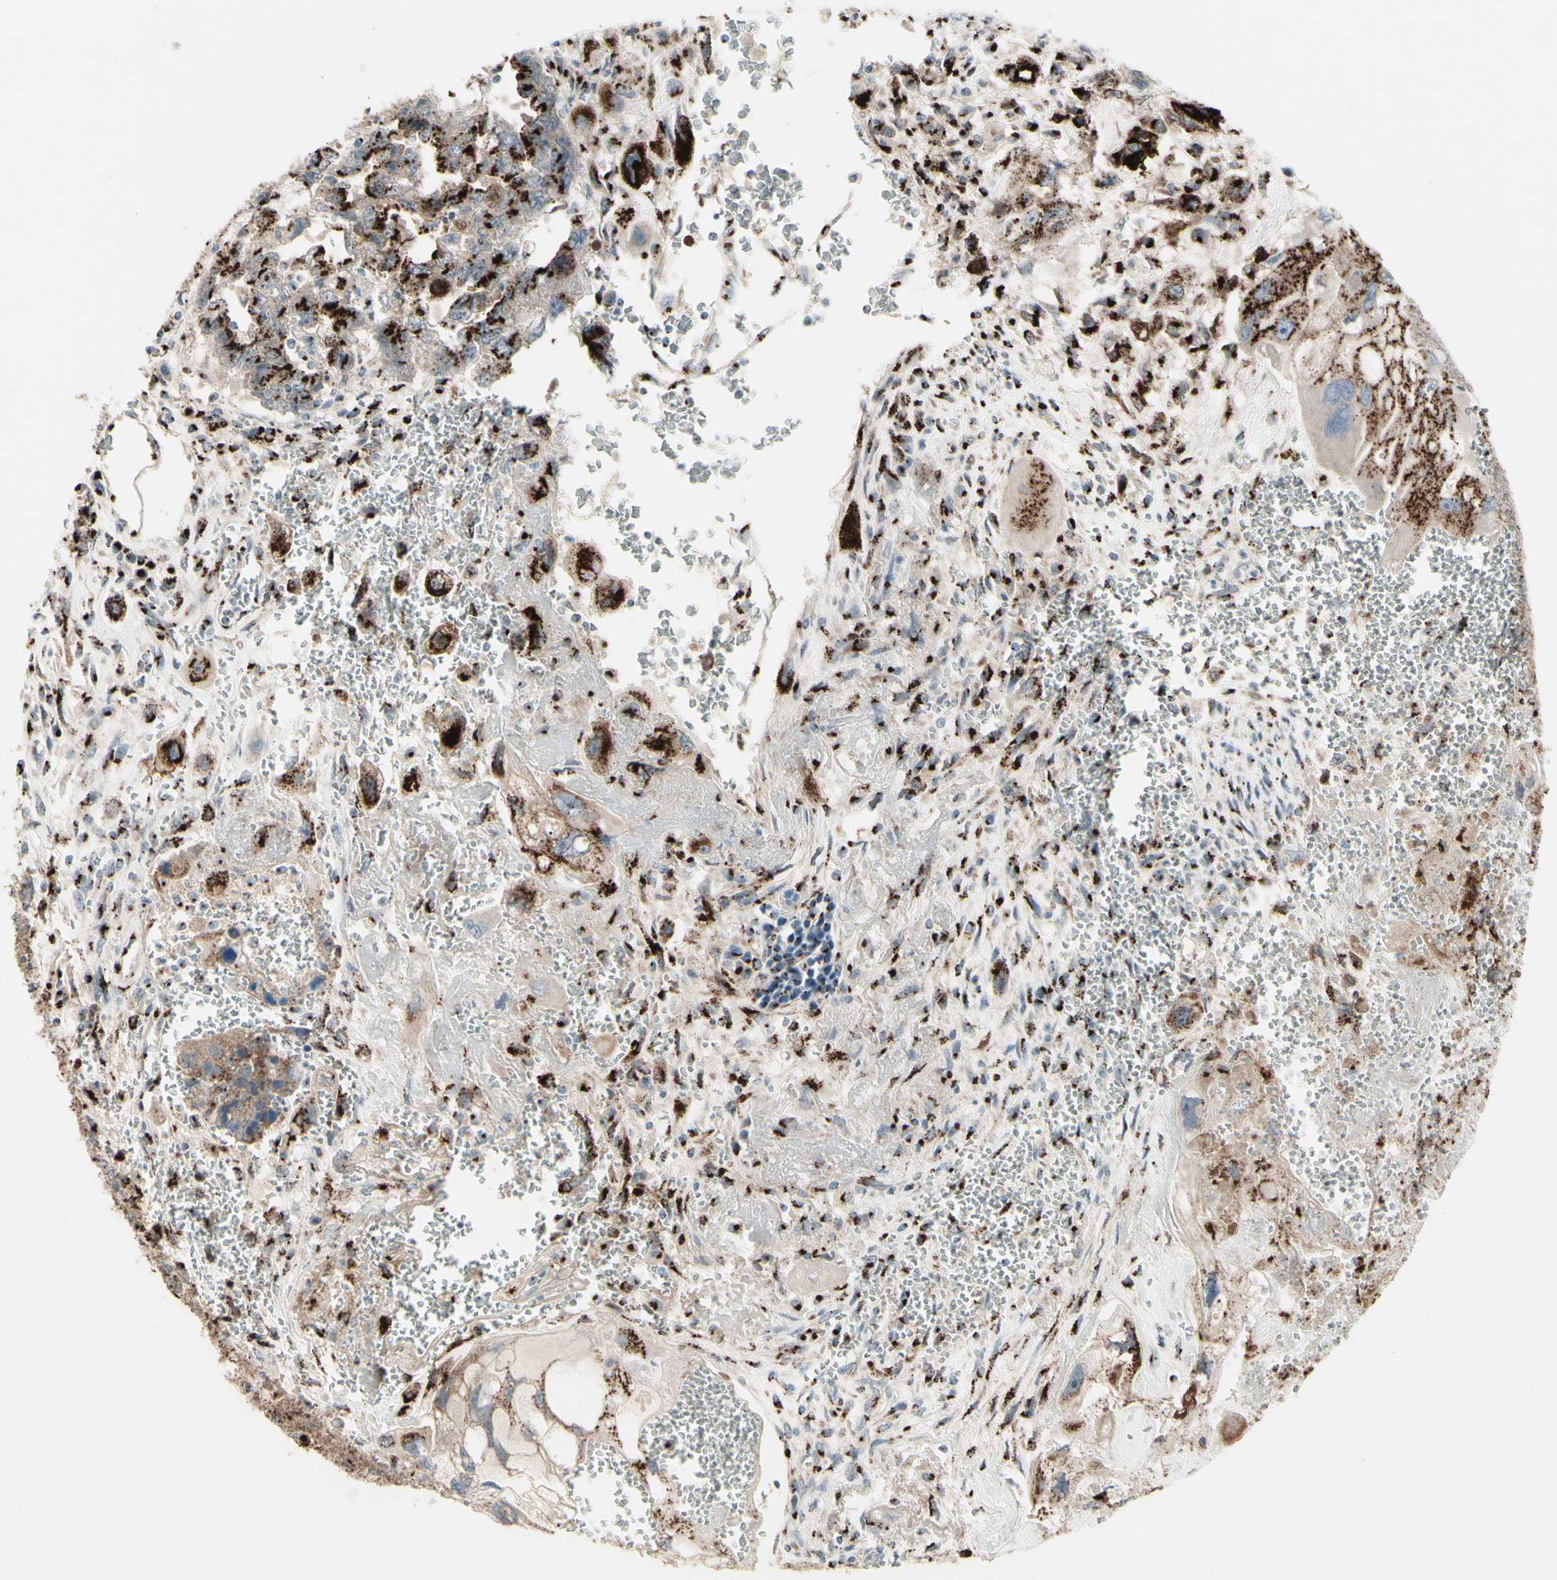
{"staining": {"intensity": "moderate", "quantity": ">75%", "location": "cytoplasmic/membranous"}, "tissue": "testis cancer", "cell_type": "Tumor cells", "image_type": "cancer", "snomed": [{"axis": "morphology", "description": "Carcinoma, Embryonal, NOS"}, {"axis": "topography", "description": "Testis"}], "caption": "The photomicrograph reveals immunohistochemical staining of embryonal carcinoma (testis). There is moderate cytoplasmic/membranous expression is present in about >75% of tumor cells.", "gene": "BPNT2", "patient": {"sex": "male", "age": 28}}